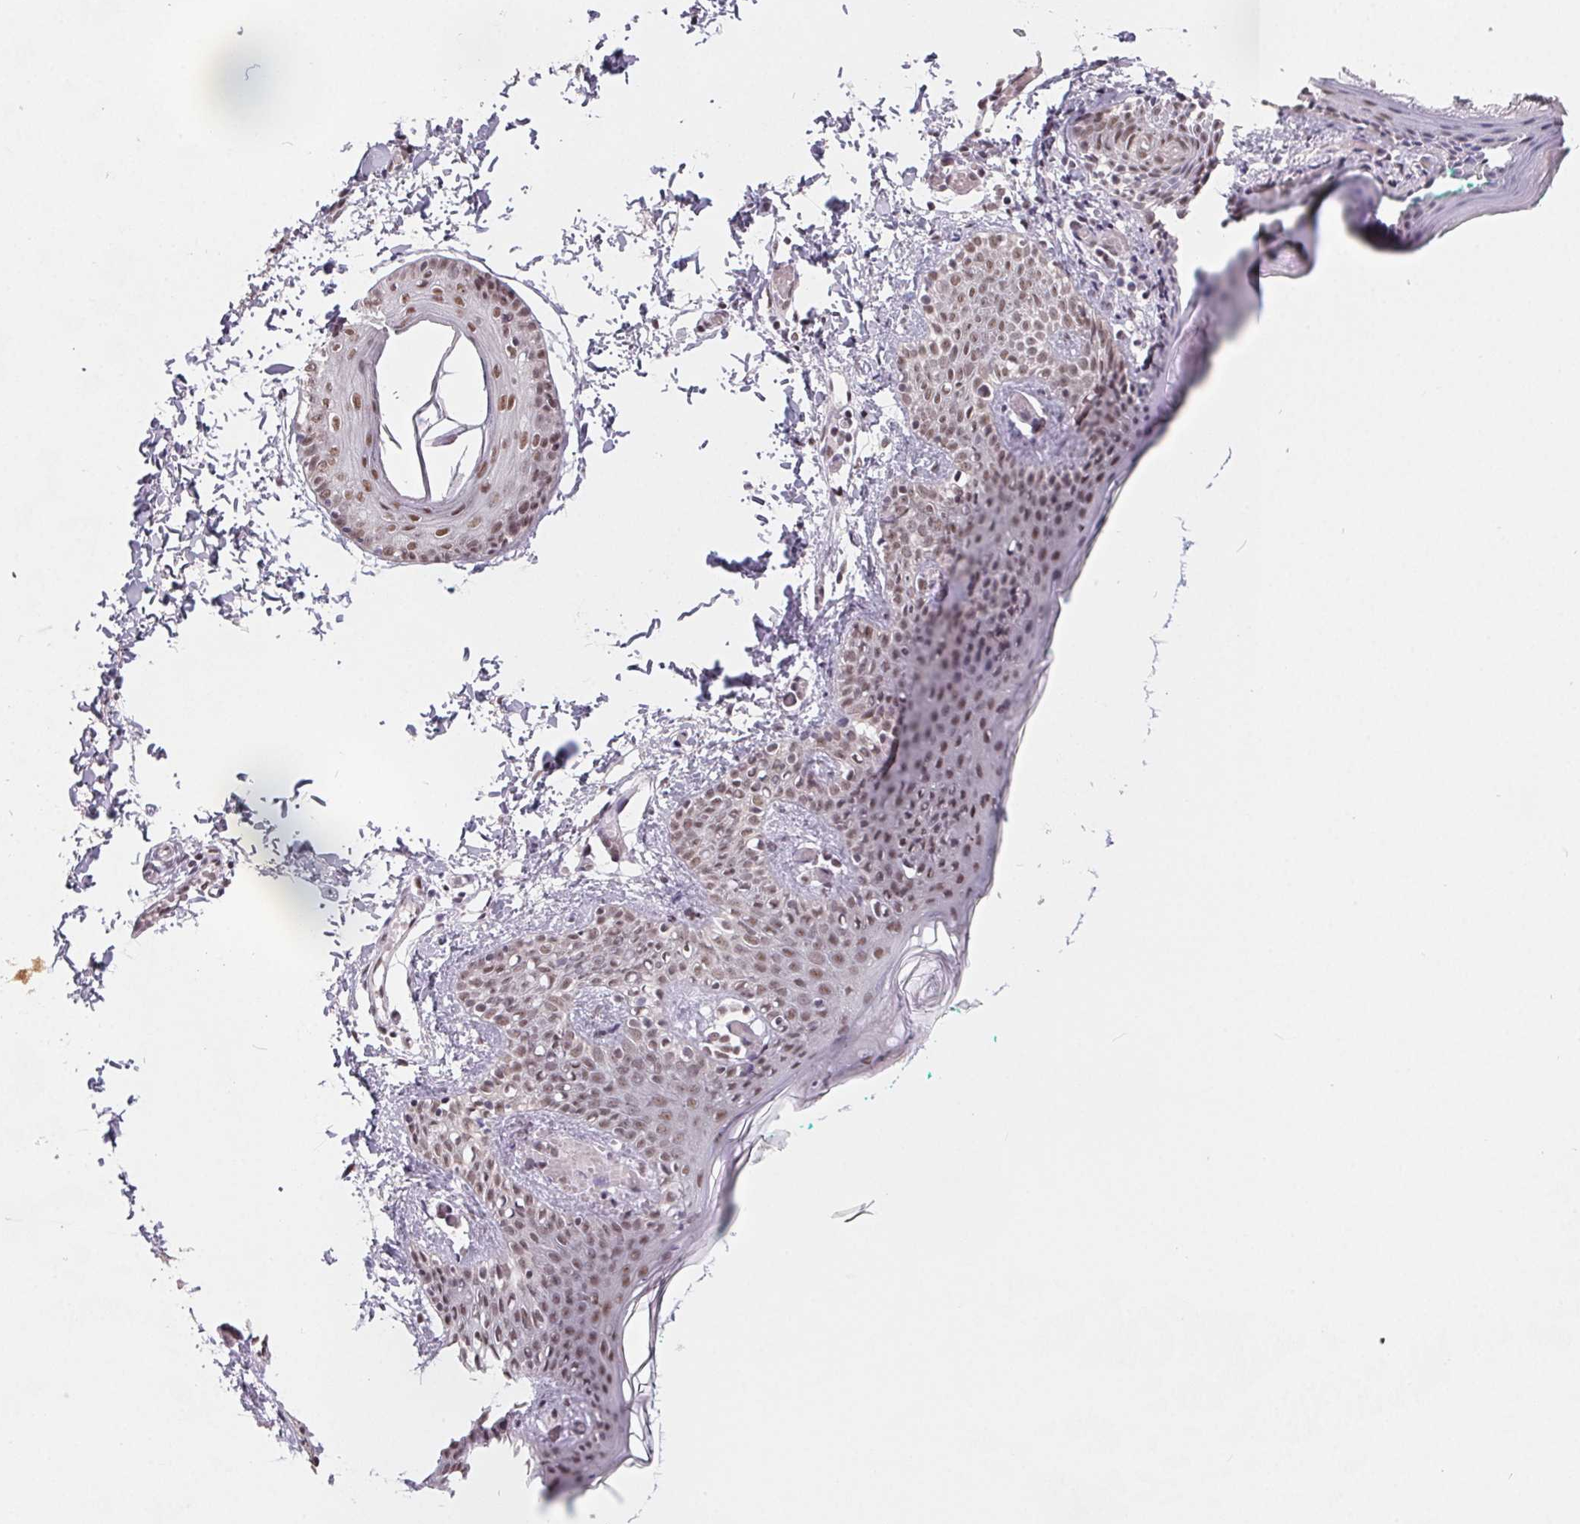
{"staining": {"intensity": "moderate", "quantity": ">75%", "location": "nuclear"}, "tissue": "skin", "cell_type": "Fibroblasts", "image_type": "normal", "snomed": [{"axis": "morphology", "description": "Normal tissue, NOS"}, {"axis": "topography", "description": "Skin"}], "caption": "Immunohistochemistry (IHC) of benign human skin shows medium levels of moderate nuclear staining in about >75% of fibroblasts.", "gene": "TCERG1", "patient": {"sex": "male", "age": 16}}